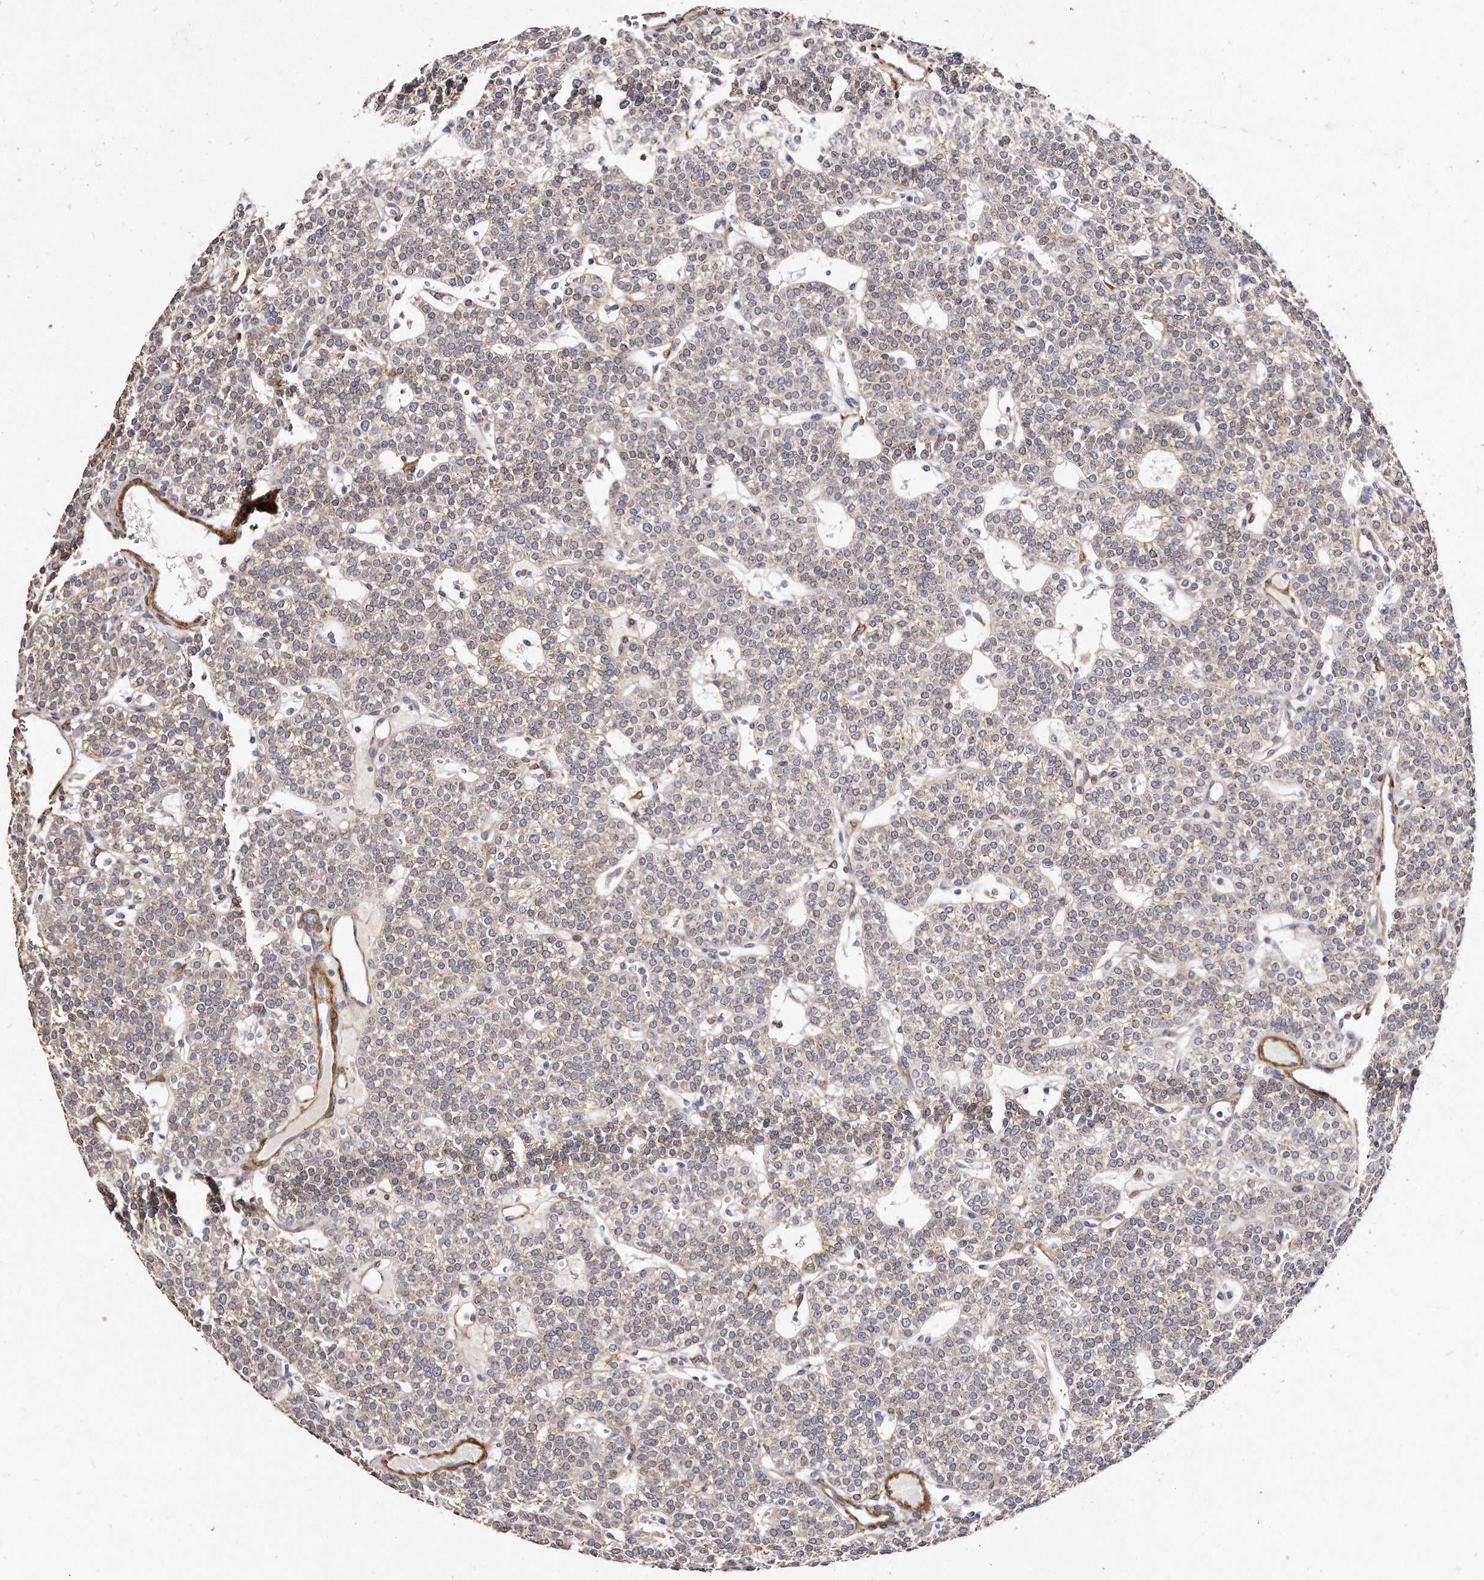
{"staining": {"intensity": "weak", "quantity": ">75%", "location": "cytoplasmic/membranous"}, "tissue": "parathyroid gland", "cell_type": "Glandular cells", "image_type": "normal", "snomed": [{"axis": "morphology", "description": "Normal tissue, NOS"}, {"axis": "topography", "description": "Parathyroid gland"}], "caption": "A high-resolution photomicrograph shows immunohistochemistry (IHC) staining of benign parathyroid gland, which exhibits weak cytoplasmic/membranous expression in about >75% of glandular cells.", "gene": "LMOD1", "patient": {"sex": "male", "age": 83}}